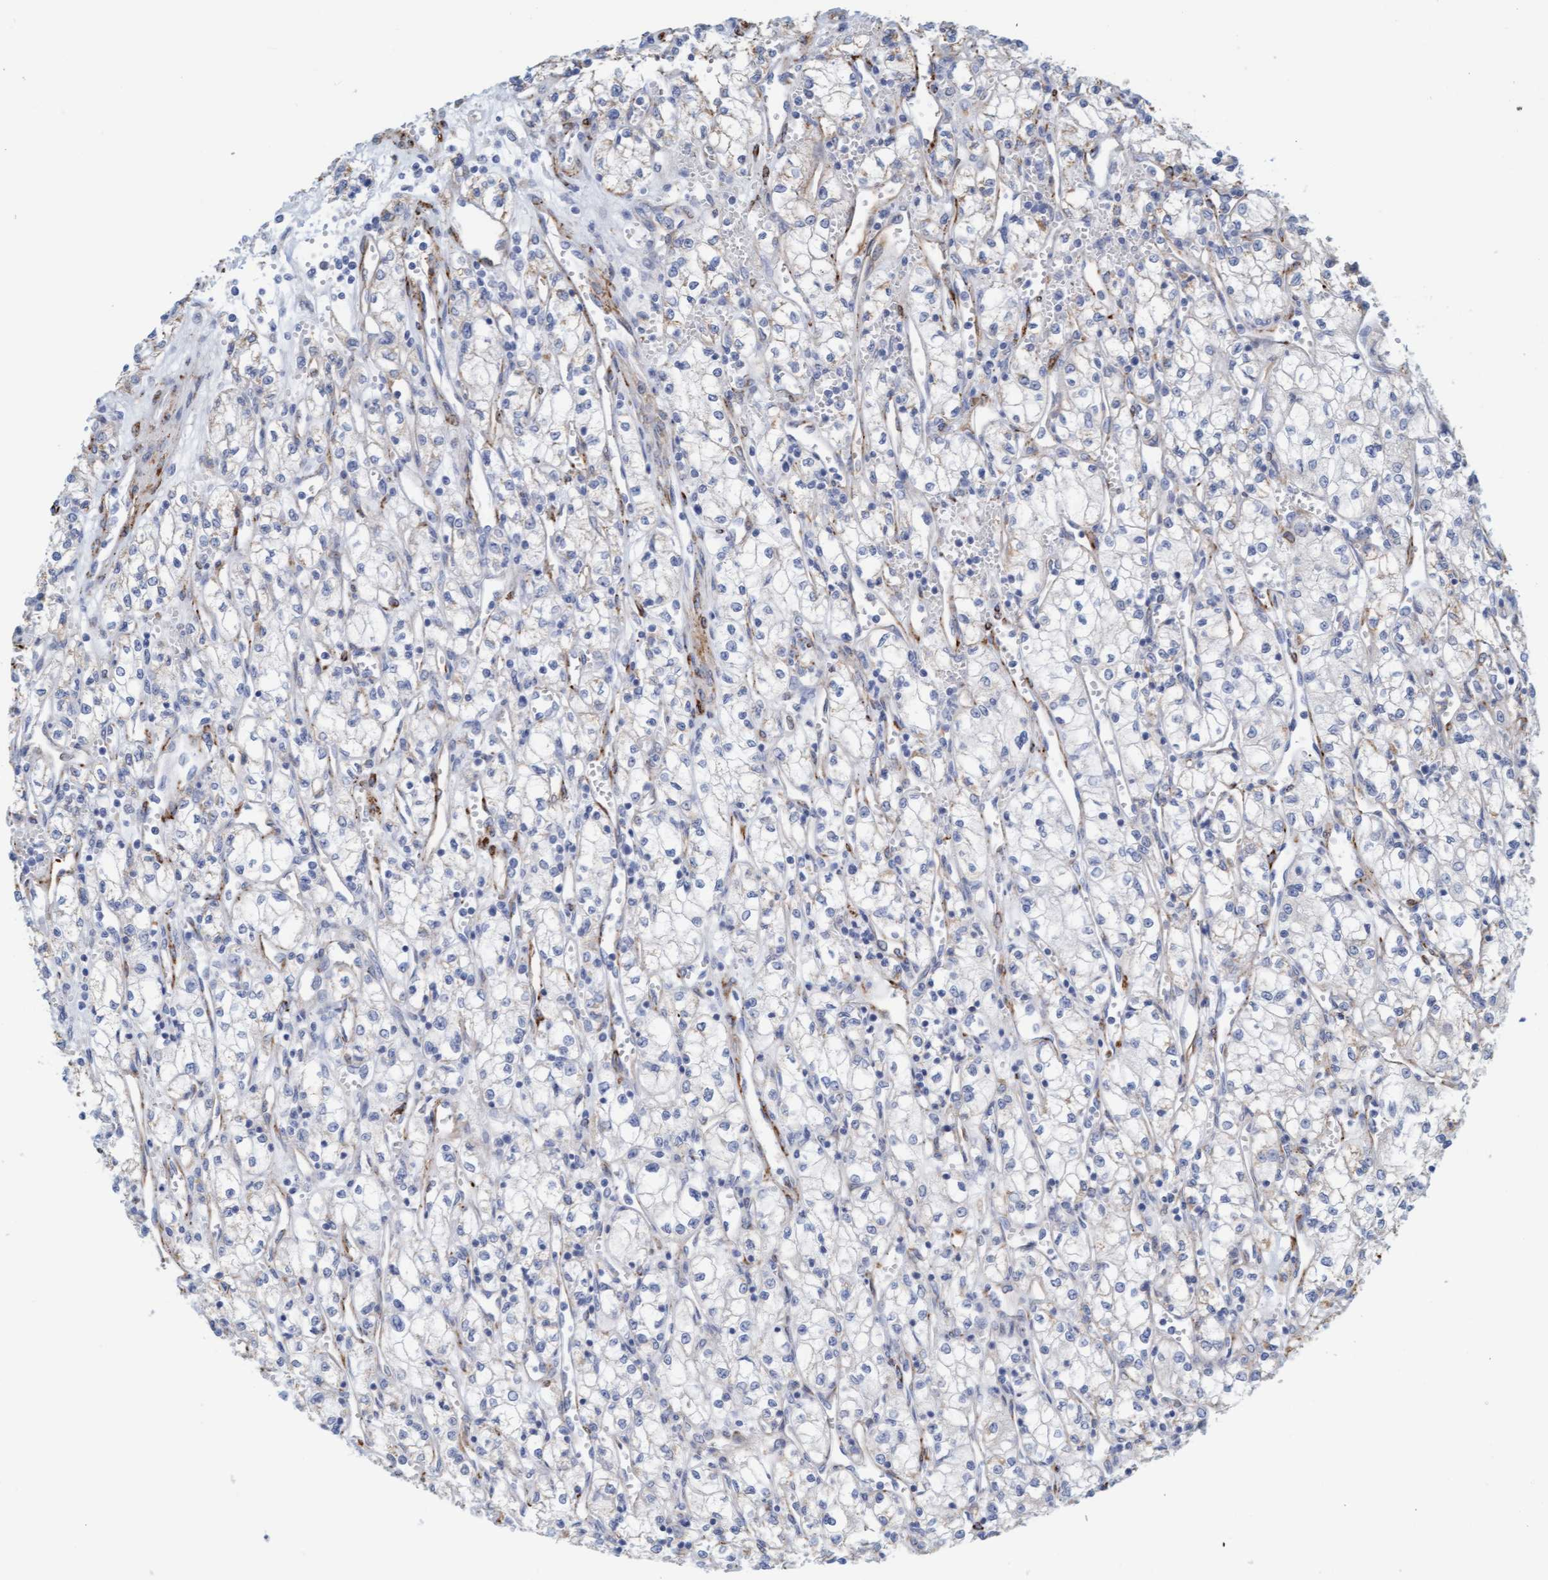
{"staining": {"intensity": "negative", "quantity": "none", "location": "none"}, "tissue": "renal cancer", "cell_type": "Tumor cells", "image_type": "cancer", "snomed": [{"axis": "morphology", "description": "Adenocarcinoma, NOS"}, {"axis": "topography", "description": "Kidney"}], "caption": "The photomicrograph exhibits no significant expression in tumor cells of renal adenocarcinoma. Brightfield microscopy of immunohistochemistry (IHC) stained with DAB (brown) and hematoxylin (blue), captured at high magnification.", "gene": "MAP1B", "patient": {"sex": "male", "age": 59}}